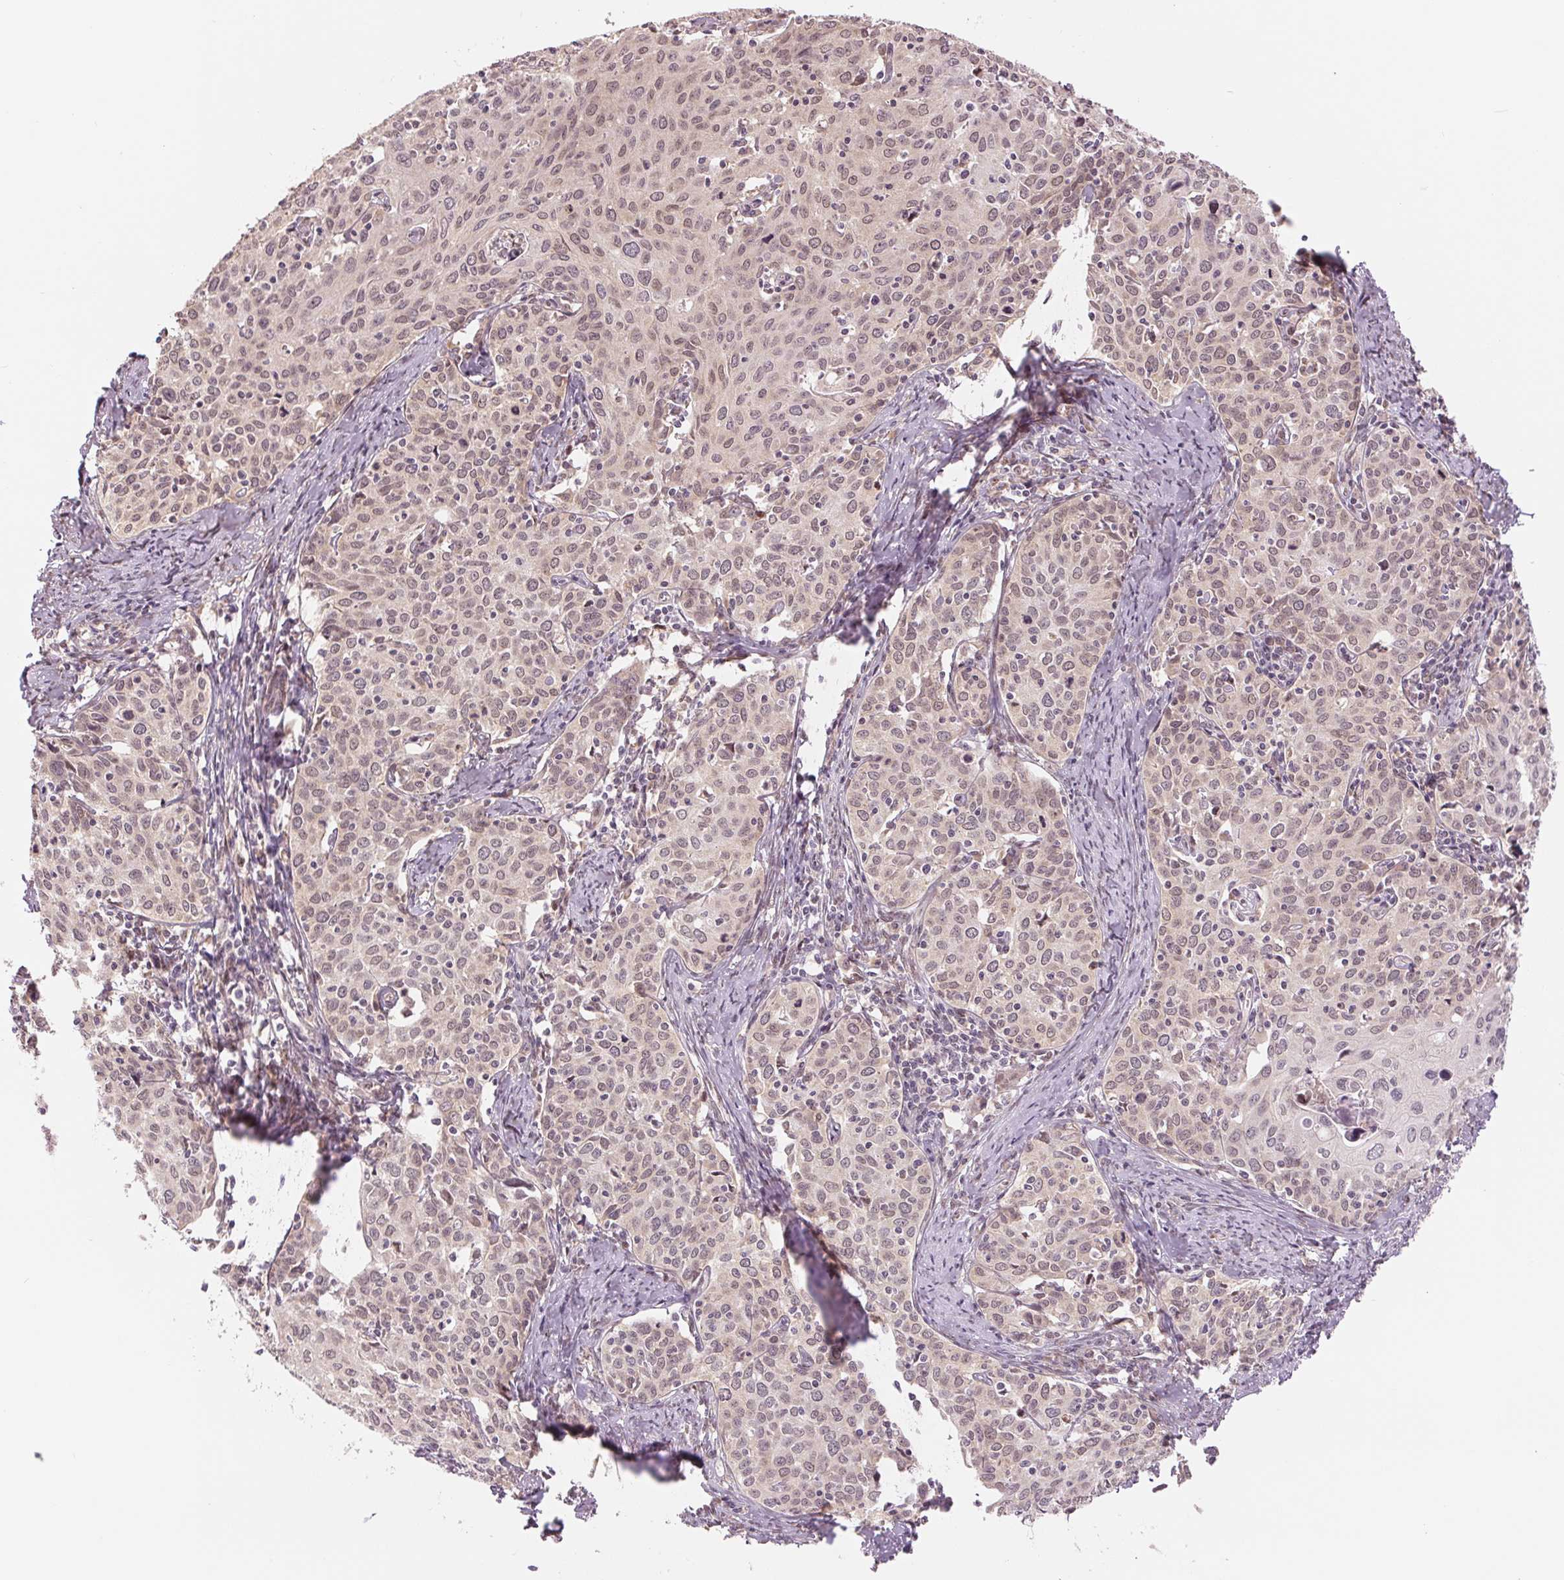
{"staining": {"intensity": "weak", "quantity": "25%-75%", "location": "nuclear"}, "tissue": "cervical cancer", "cell_type": "Tumor cells", "image_type": "cancer", "snomed": [{"axis": "morphology", "description": "Squamous cell carcinoma, NOS"}, {"axis": "topography", "description": "Cervix"}], "caption": "Protein staining of cervical cancer tissue demonstrates weak nuclear staining in approximately 25%-75% of tumor cells.", "gene": "ERI3", "patient": {"sex": "female", "age": 62}}